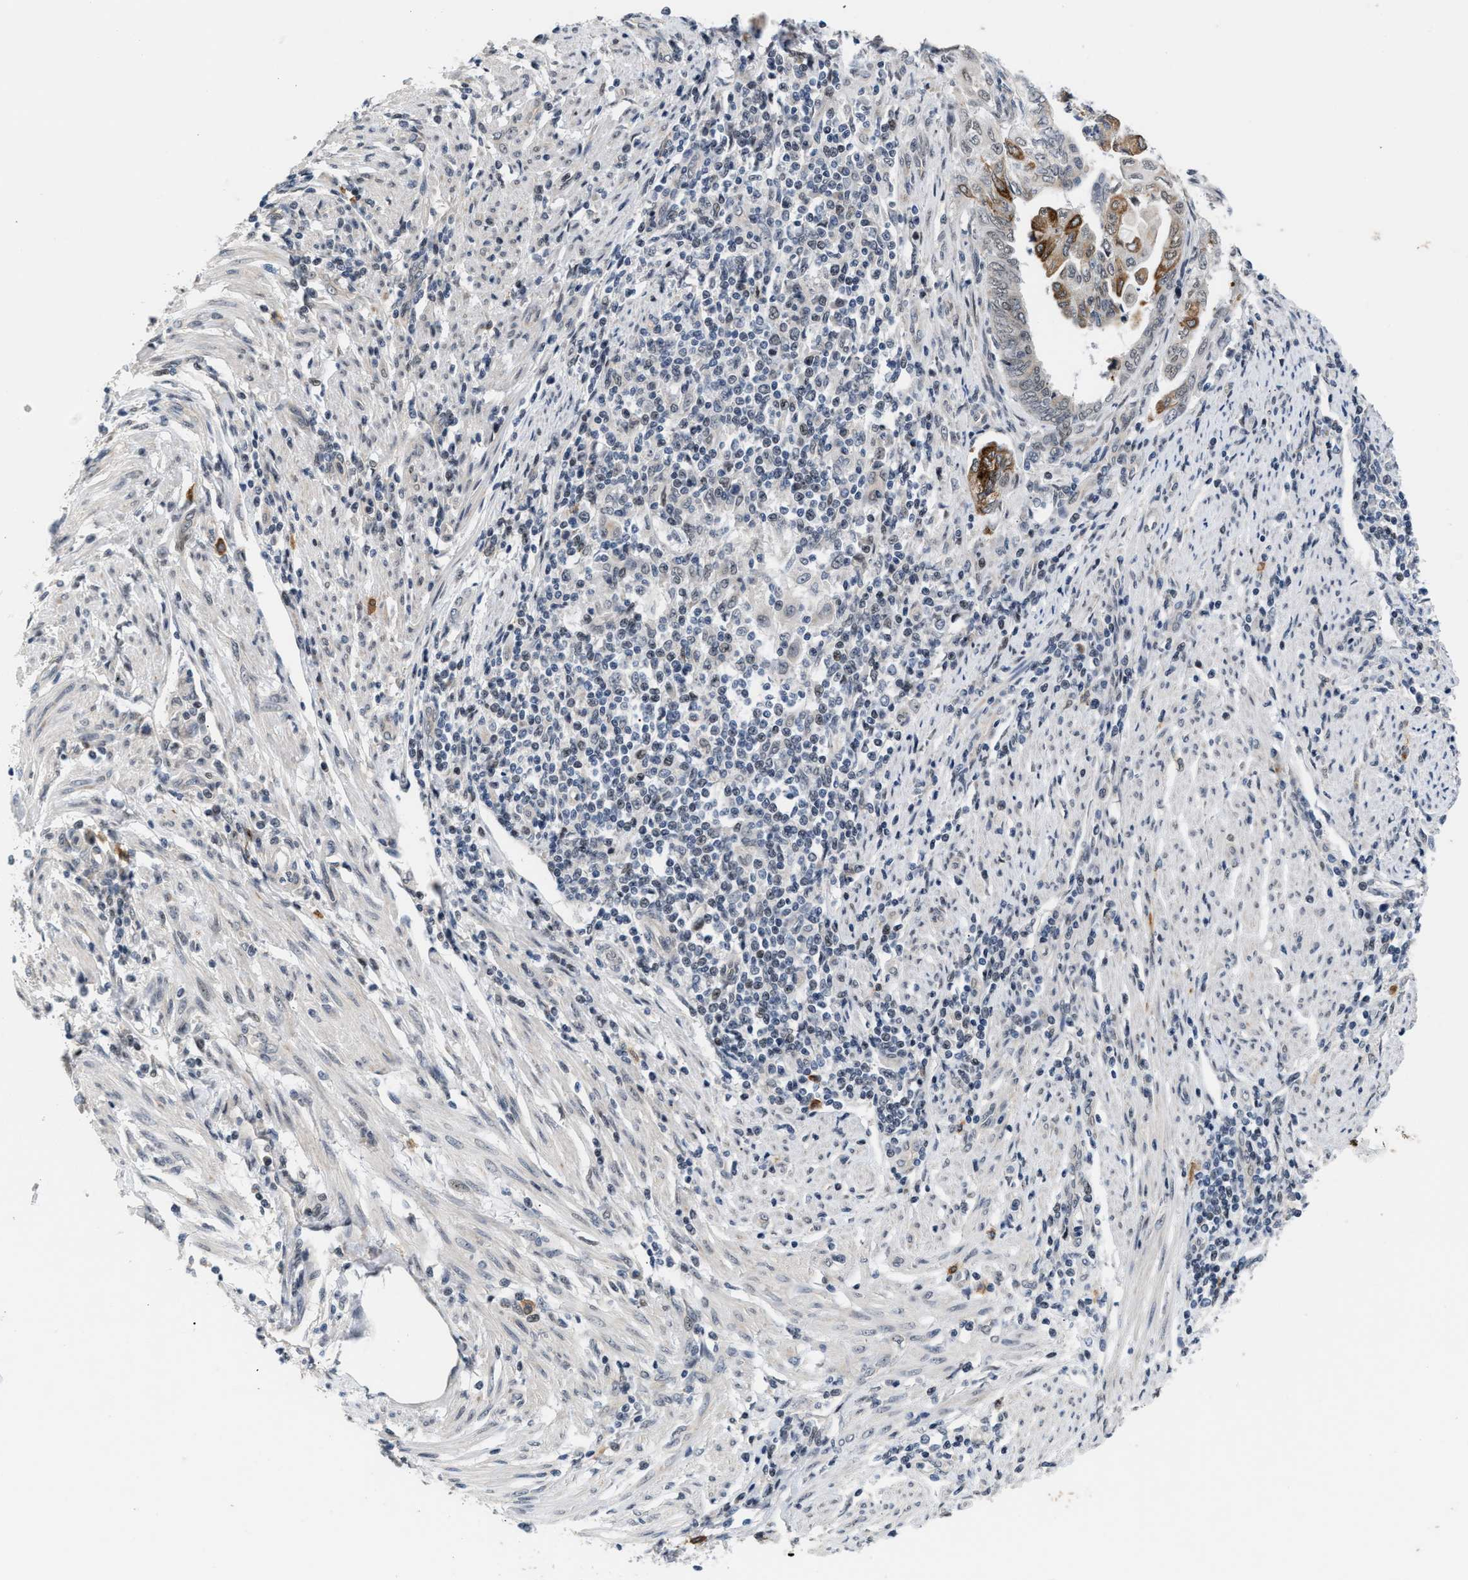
{"staining": {"intensity": "strong", "quantity": "<25%", "location": "cytoplasmic/membranous"}, "tissue": "endometrial cancer", "cell_type": "Tumor cells", "image_type": "cancer", "snomed": [{"axis": "morphology", "description": "Adenocarcinoma, NOS"}, {"axis": "topography", "description": "Uterus"}, {"axis": "topography", "description": "Endometrium"}], "caption": "Protein analysis of endometrial cancer (adenocarcinoma) tissue displays strong cytoplasmic/membranous staining in about <25% of tumor cells.", "gene": "TXNRD3", "patient": {"sex": "female", "age": 70}}